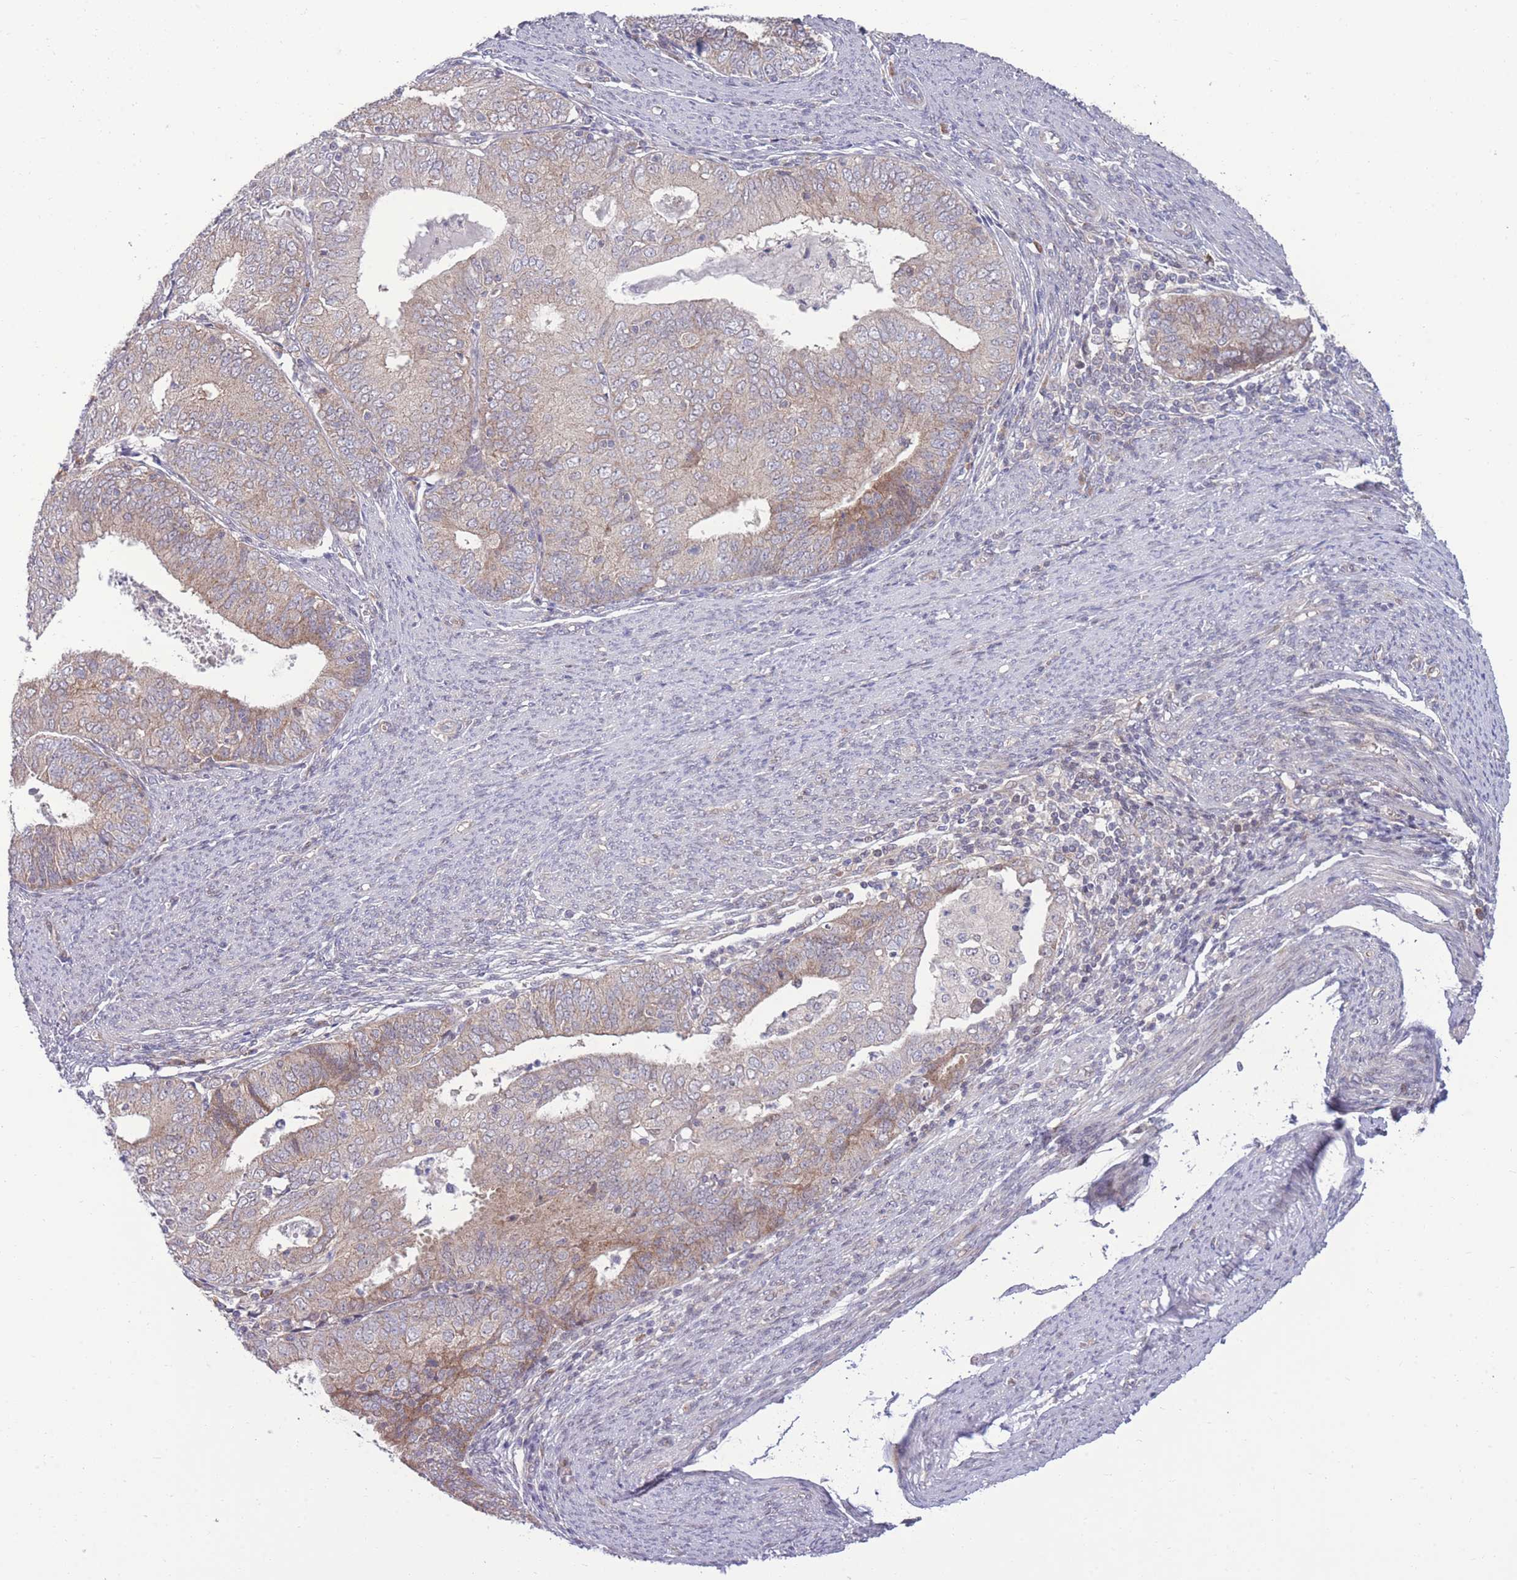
{"staining": {"intensity": "weak", "quantity": "<25%", "location": "cytoplasmic/membranous"}, "tissue": "endometrial cancer", "cell_type": "Tumor cells", "image_type": "cancer", "snomed": [{"axis": "morphology", "description": "Adenocarcinoma, NOS"}, {"axis": "topography", "description": "Endometrium"}], "caption": "Endometrial cancer (adenocarcinoma) was stained to show a protein in brown. There is no significant staining in tumor cells.", "gene": "RIC8A", "patient": {"sex": "female", "age": 57}}